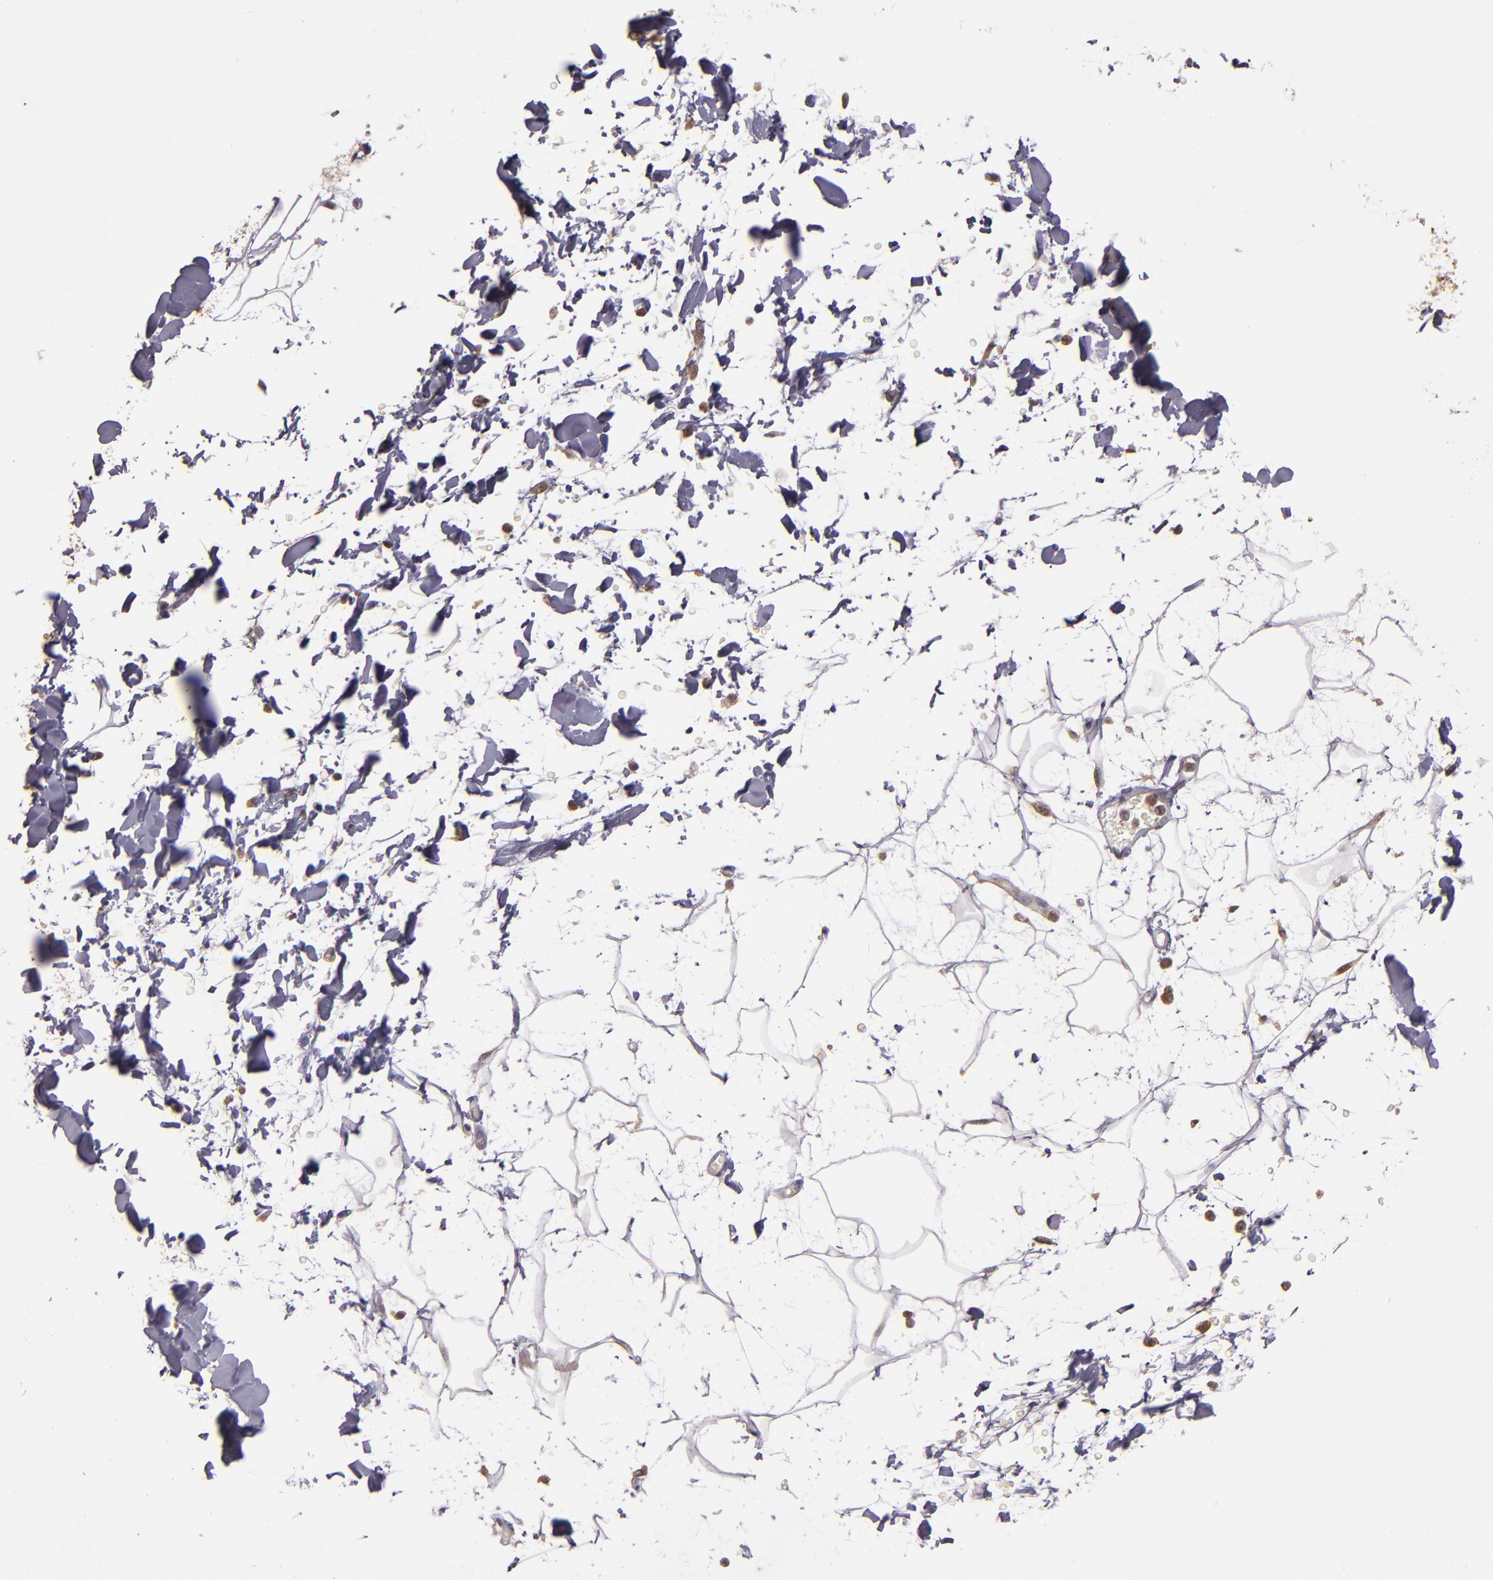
{"staining": {"intensity": "negative", "quantity": "none", "location": "none"}, "tissue": "adipose tissue", "cell_type": "Adipocytes", "image_type": "normal", "snomed": [{"axis": "morphology", "description": "Normal tissue, NOS"}, {"axis": "topography", "description": "Soft tissue"}], "caption": "Adipocytes are negative for protein expression in benign human adipose tissue. (DAB (3,3'-diaminobenzidine) IHC with hematoxylin counter stain).", "gene": "FHIT", "patient": {"sex": "male", "age": 72}}